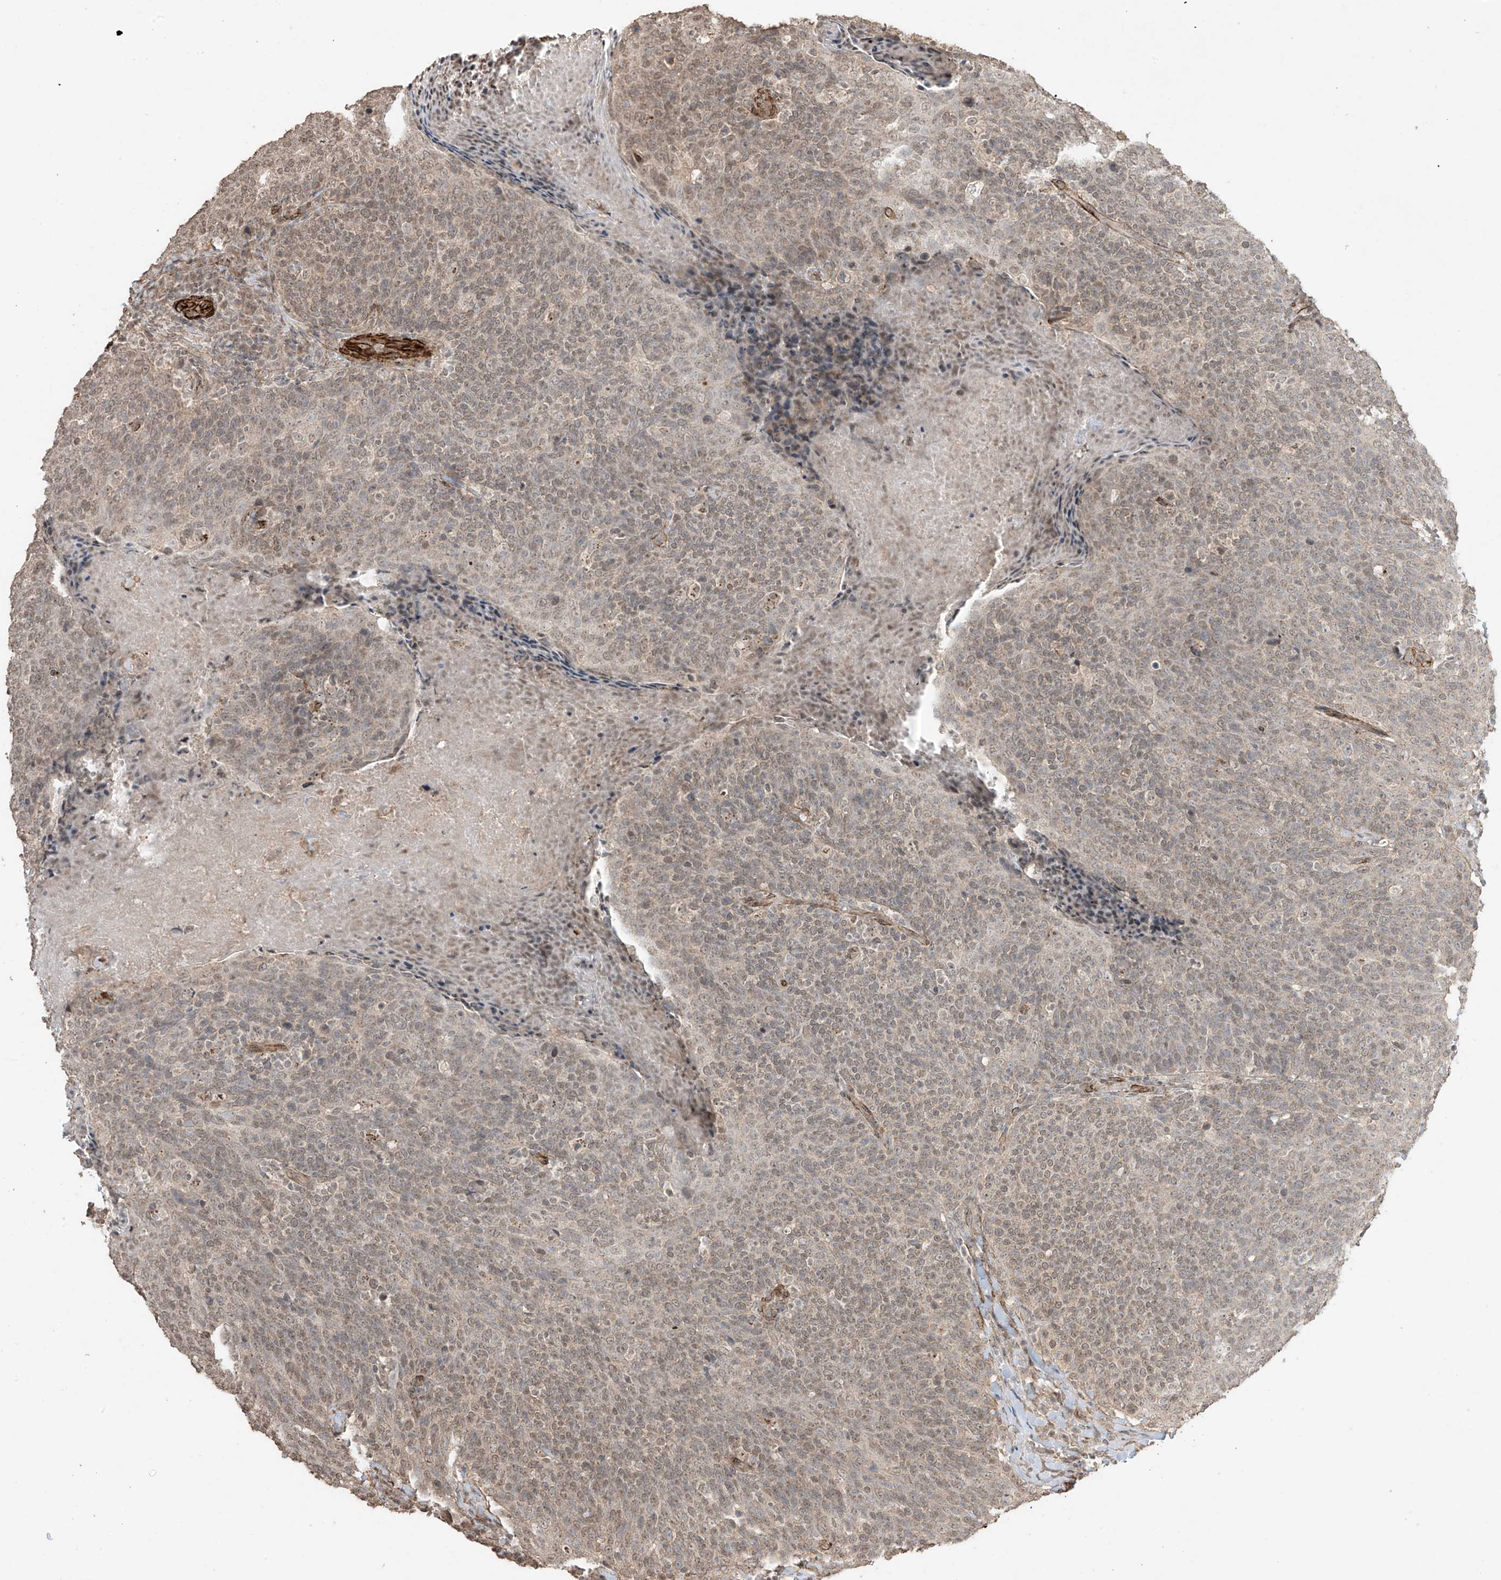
{"staining": {"intensity": "weak", "quantity": ">75%", "location": "cytoplasmic/membranous,nuclear"}, "tissue": "head and neck cancer", "cell_type": "Tumor cells", "image_type": "cancer", "snomed": [{"axis": "morphology", "description": "Squamous cell carcinoma, NOS"}, {"axis": "morphology", "description": "Squamous cell carcinoma, metastatic, NOS"}, {"axis": "topography", "description": "Lymph node"}, {"axis": "topography", "description": "Head-Neck"}], "caption": "Immunohistochemistry (IHC) image of head and neck squamous cell carcinoma stained for a protein (brown), which displays low levels of weak cytoplasmic/membranous and nuclear staining in approximately >75% of tumor cells.", "gene": "TTLL5", "patient": {"sex": "male", "age": 62}}